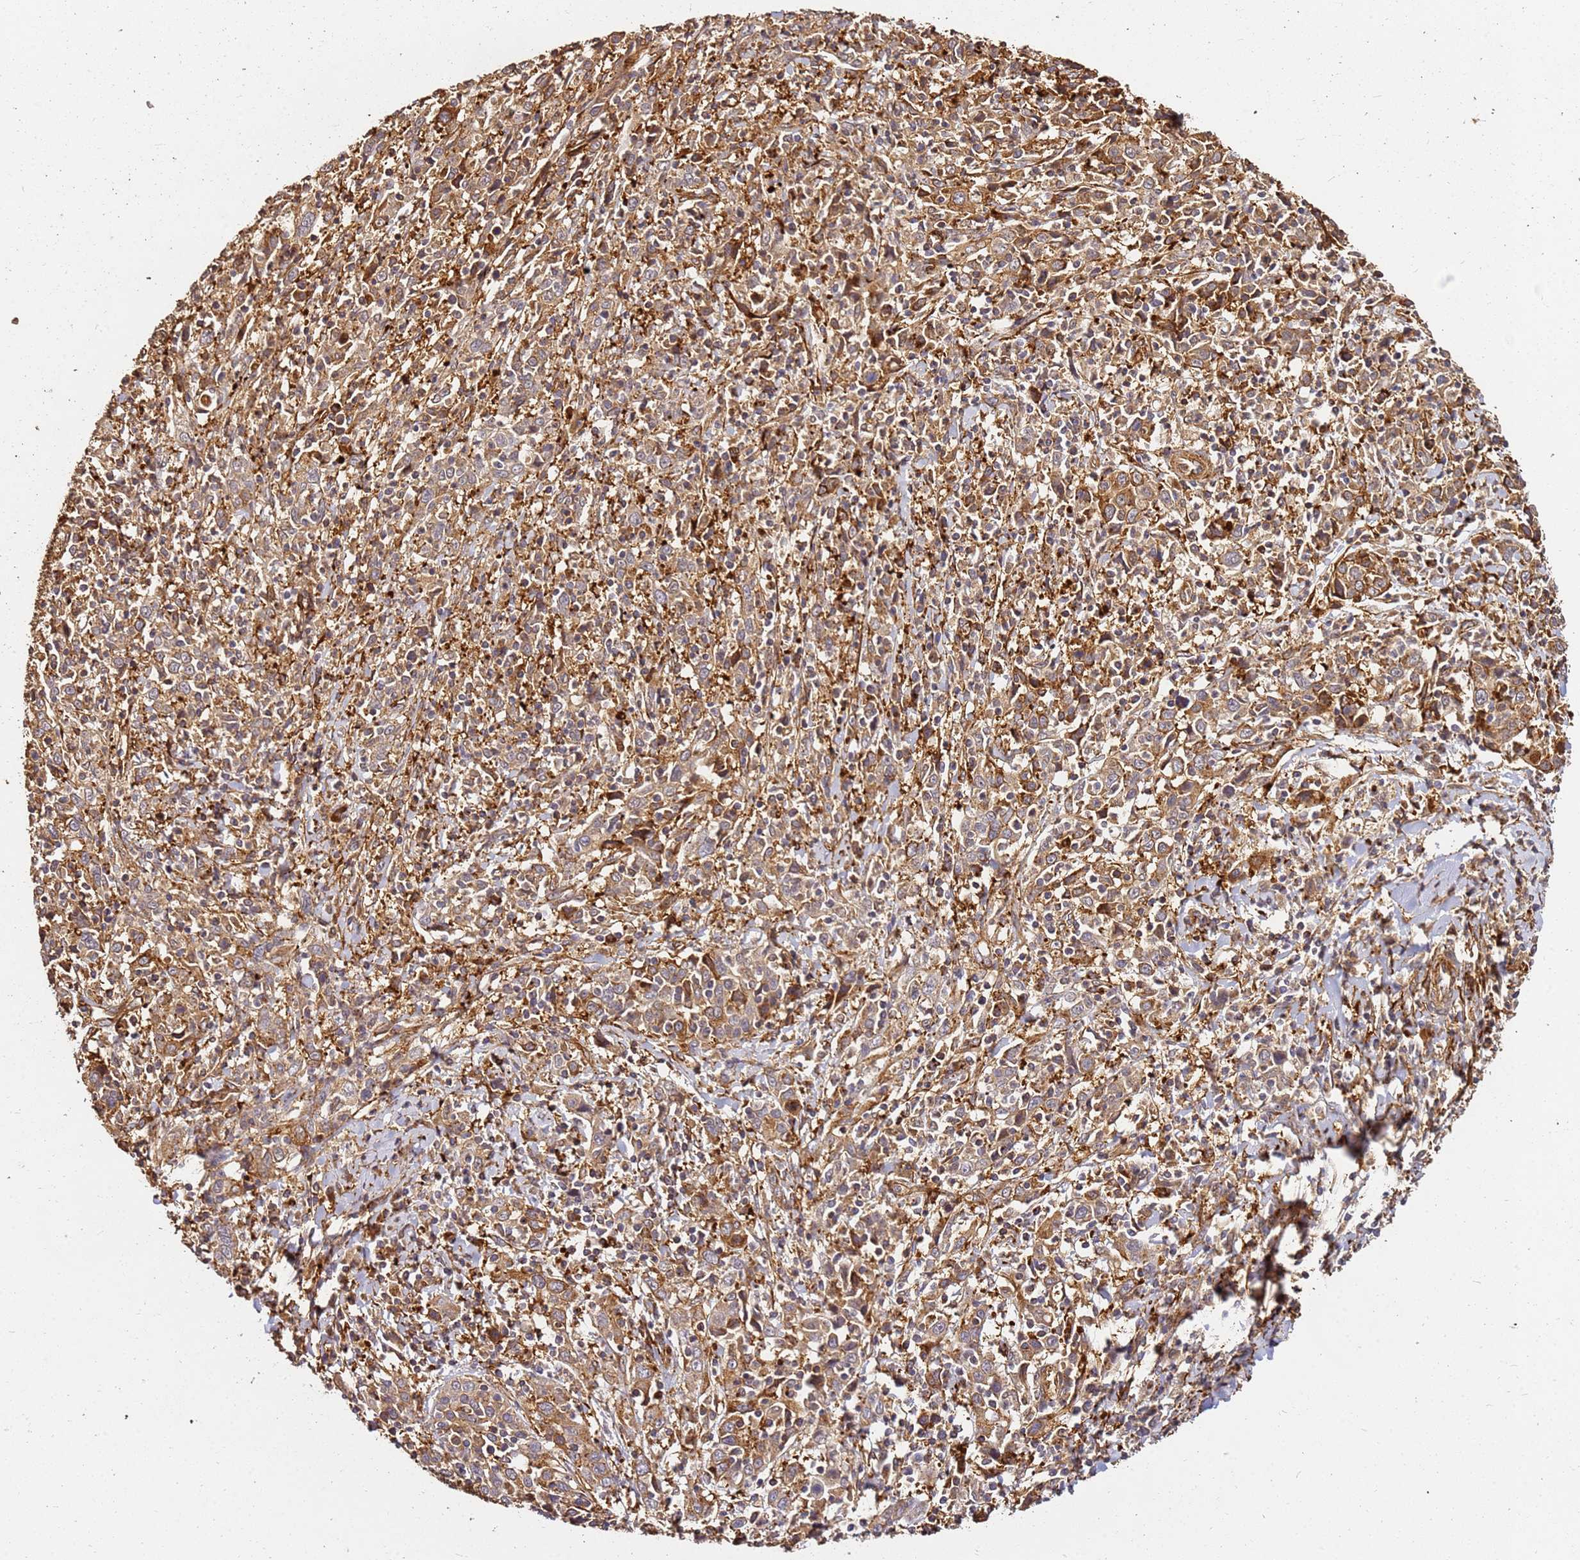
{"staining": {"intensity": "moderate", "quantity": ">75%", "location": "cytoplasmic/membranous"}, "tissue": "cervical cancer", "cell_type": "Tumor cells", "image_type": "cancer", "snomed": [{"axis": "morphology", "description": "Squamous cell carcinoma, NOS"}, {"axis": "topography", "description": "Cervix"}], "caption": "A medium amount of moderate cytoplasmic/membranous staining is identified in about >75% of tumor cells in squamous cell carcinoma (cervical) tissue. (brown staining indicates protein expression, while blue staining denotes nuclei).", "gene": "DVL3", "patient": {"sex": "female", "age": 46}}